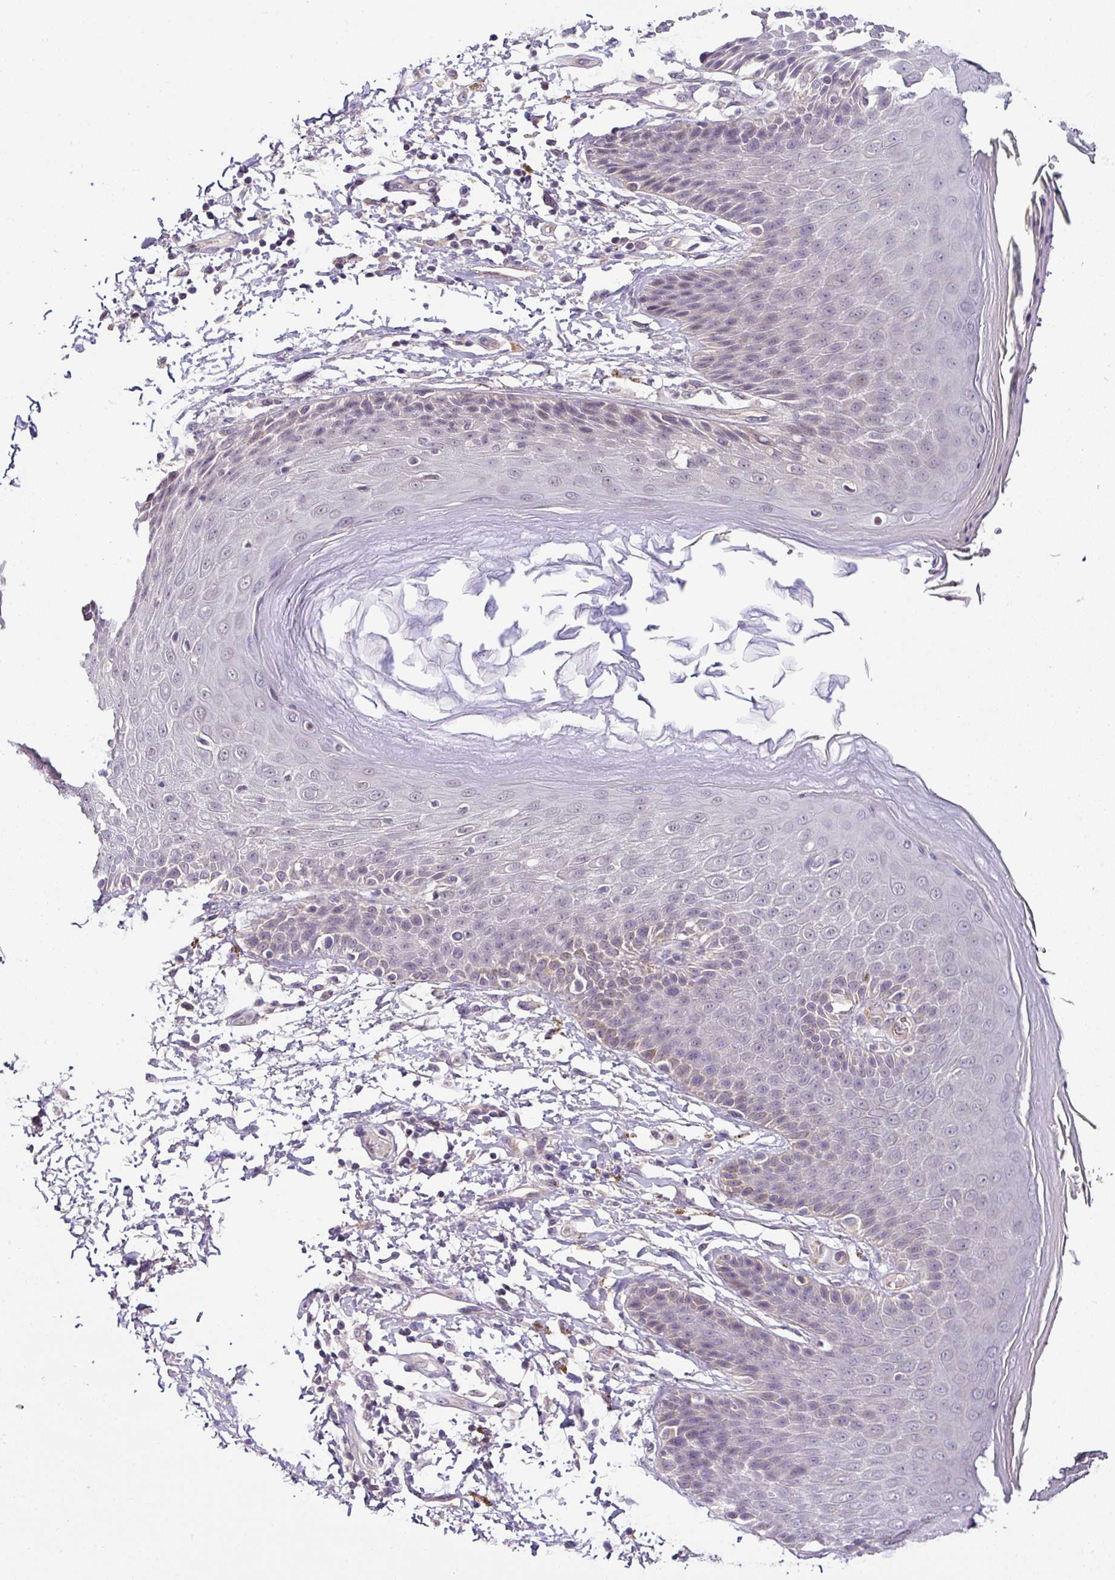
{"staining": {"intensity": "negative", "quantity": "none", "location": "none"}, "tissue": "skin", "cell_type": "Epidermal cells", "image_type": "normal", "snomed": [{"axis": "morphology", "description": "Normal tissue, NOS"}, {"axis": "topography", "description": "Peripheral nerve tissue"}], "caption": "Normal skin was stained to show a protein in brown. There is no significant expression in epidermal cells. (DAB immunohistochemistry (IHC) with hematoxylin counter stain).", "gene": "NAPSA", "patient": {"sex": "male", "age": 51}}